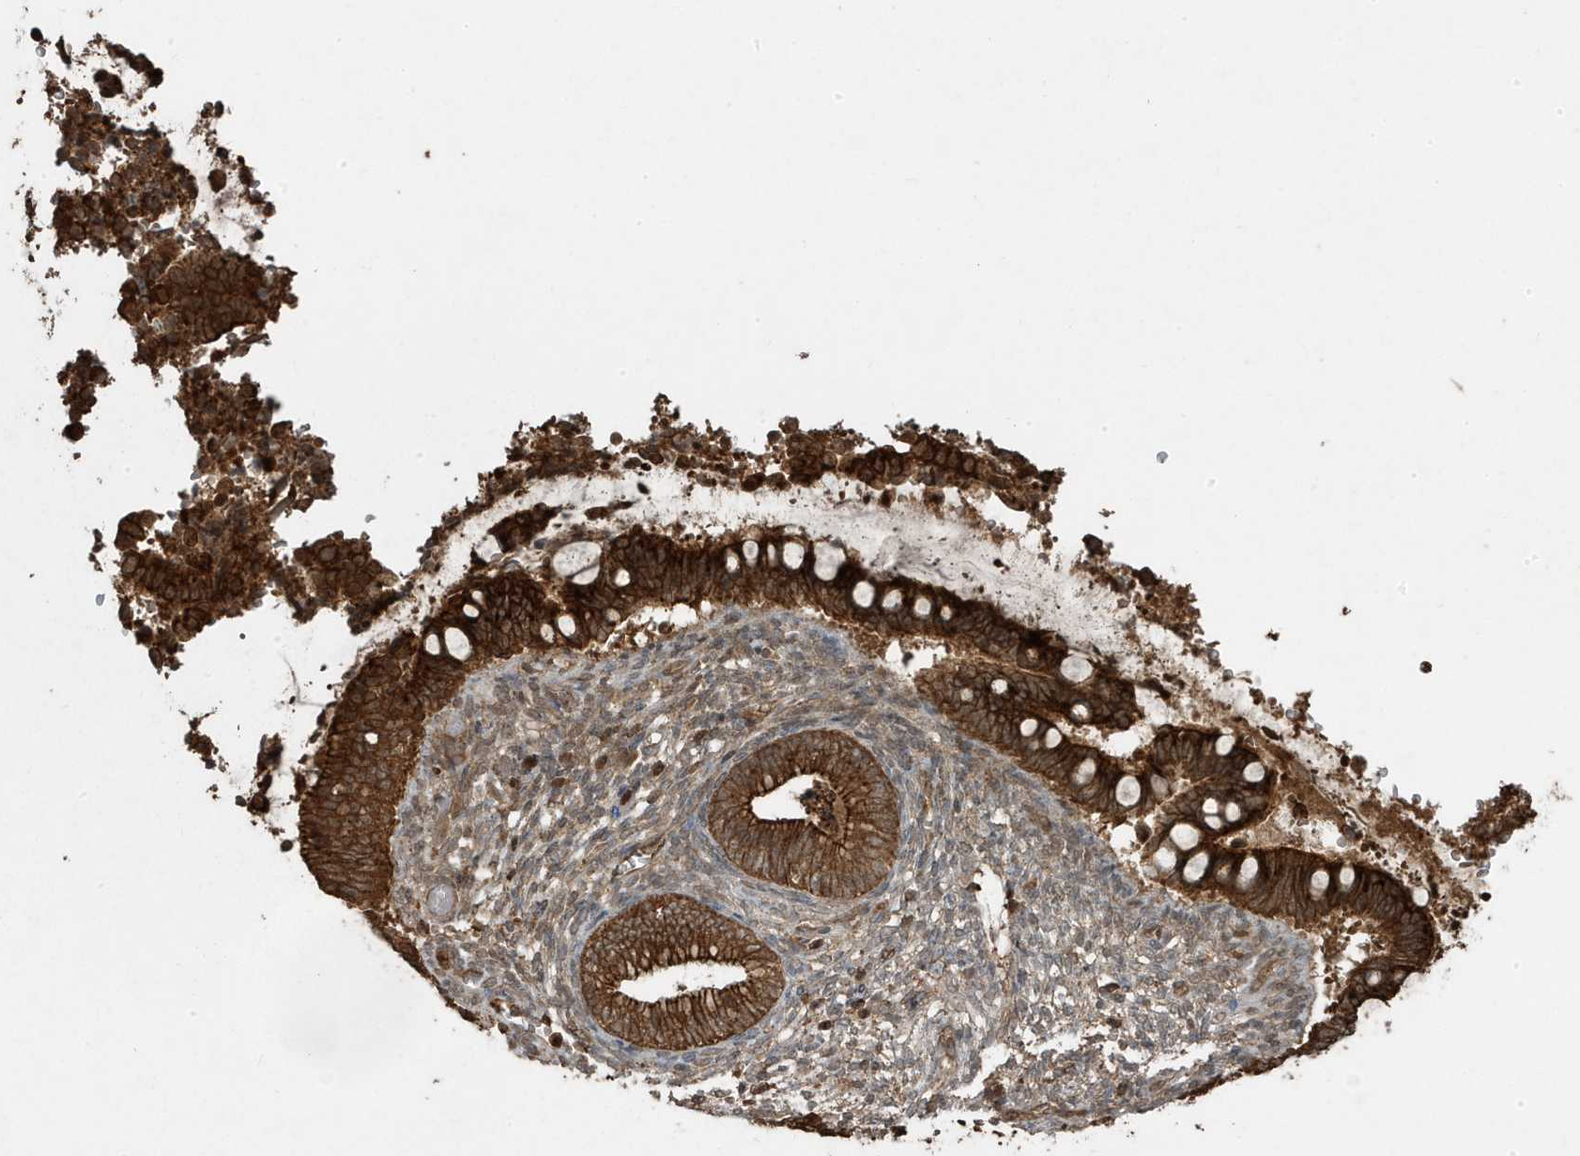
{"staining": {"intensity": "strong", "quantity": ">75%", "location": "cytoplasmic/membranous"}, "tissue": "cervical cancer", "cell_type": "Tumor cells", "image_type": "cancer", "snomed": [{"axis": "morphology", "description": "Adenocarcinoma, NOS"}, {"axis": "topography", "description": "Cervix"}], "caption": "Human cervical cancer stained with a brown dye demonstrates strong cytoplasmic/membranous positive positivity in approximately >75% of tumor cells.", "gene": "ASAP1", "patient": {"sex": "female", "age": 44}}